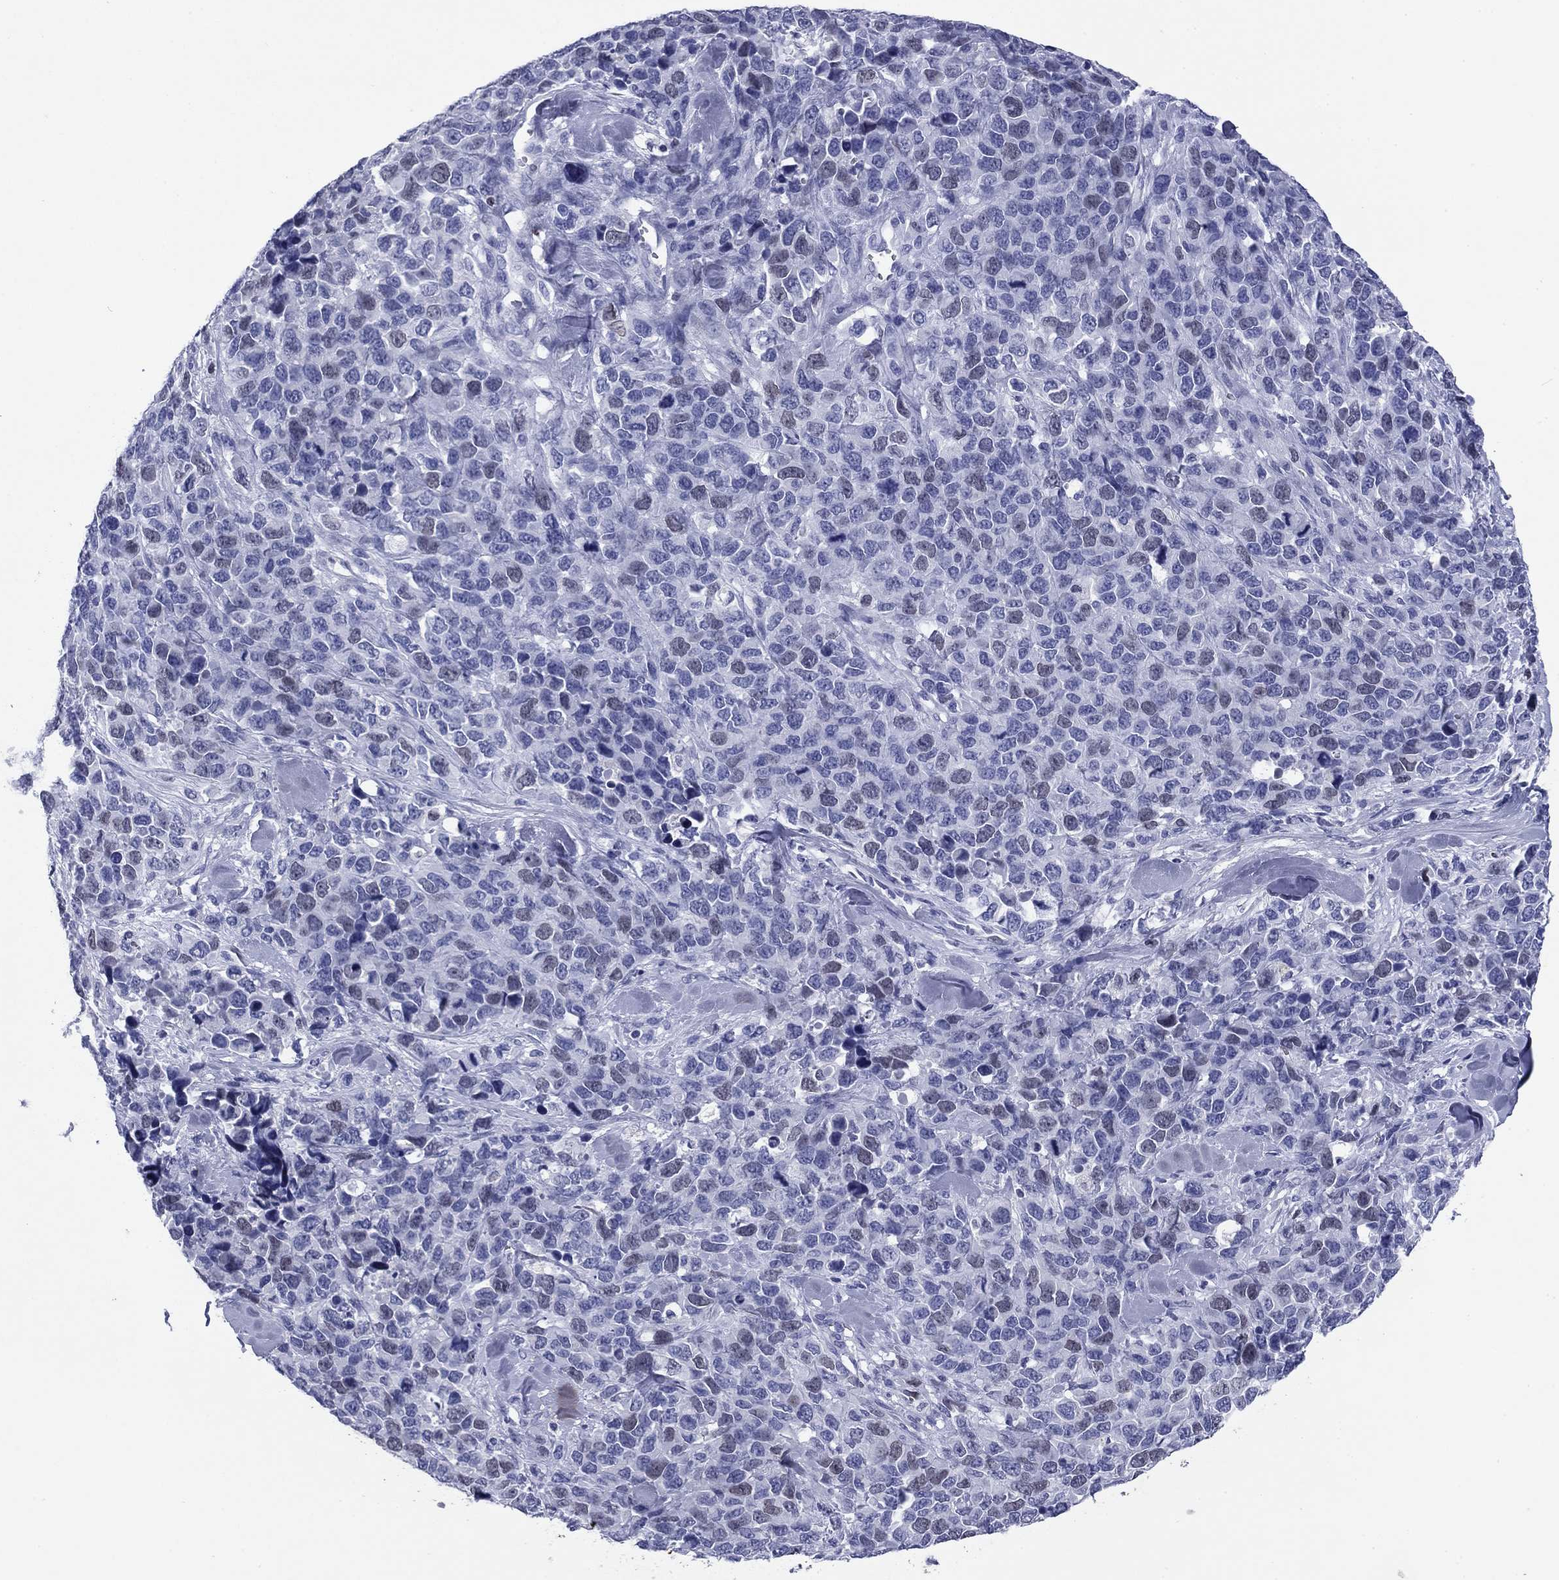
{"staining": {"intensity": "negative", "quantity": "none", "location": "none"}, "tissue": "melanoma", "cell_type": "Tumor cells", "image_type": "cancer", "snomed": [{"axis": "morphology", "description": "Malignant melanoma, Metastatic site"}, {"axis": "topography", "description": "Skin"}], "caption": "This photomicrograph is of melanoma stained with immunohistochemistry (IHC) to label a protein in brown with the nuclei are counter-stained blue. There is no expression in tumor cells.", "gene": "GZMK", "patient": {"sex": "male", "age": 84}}